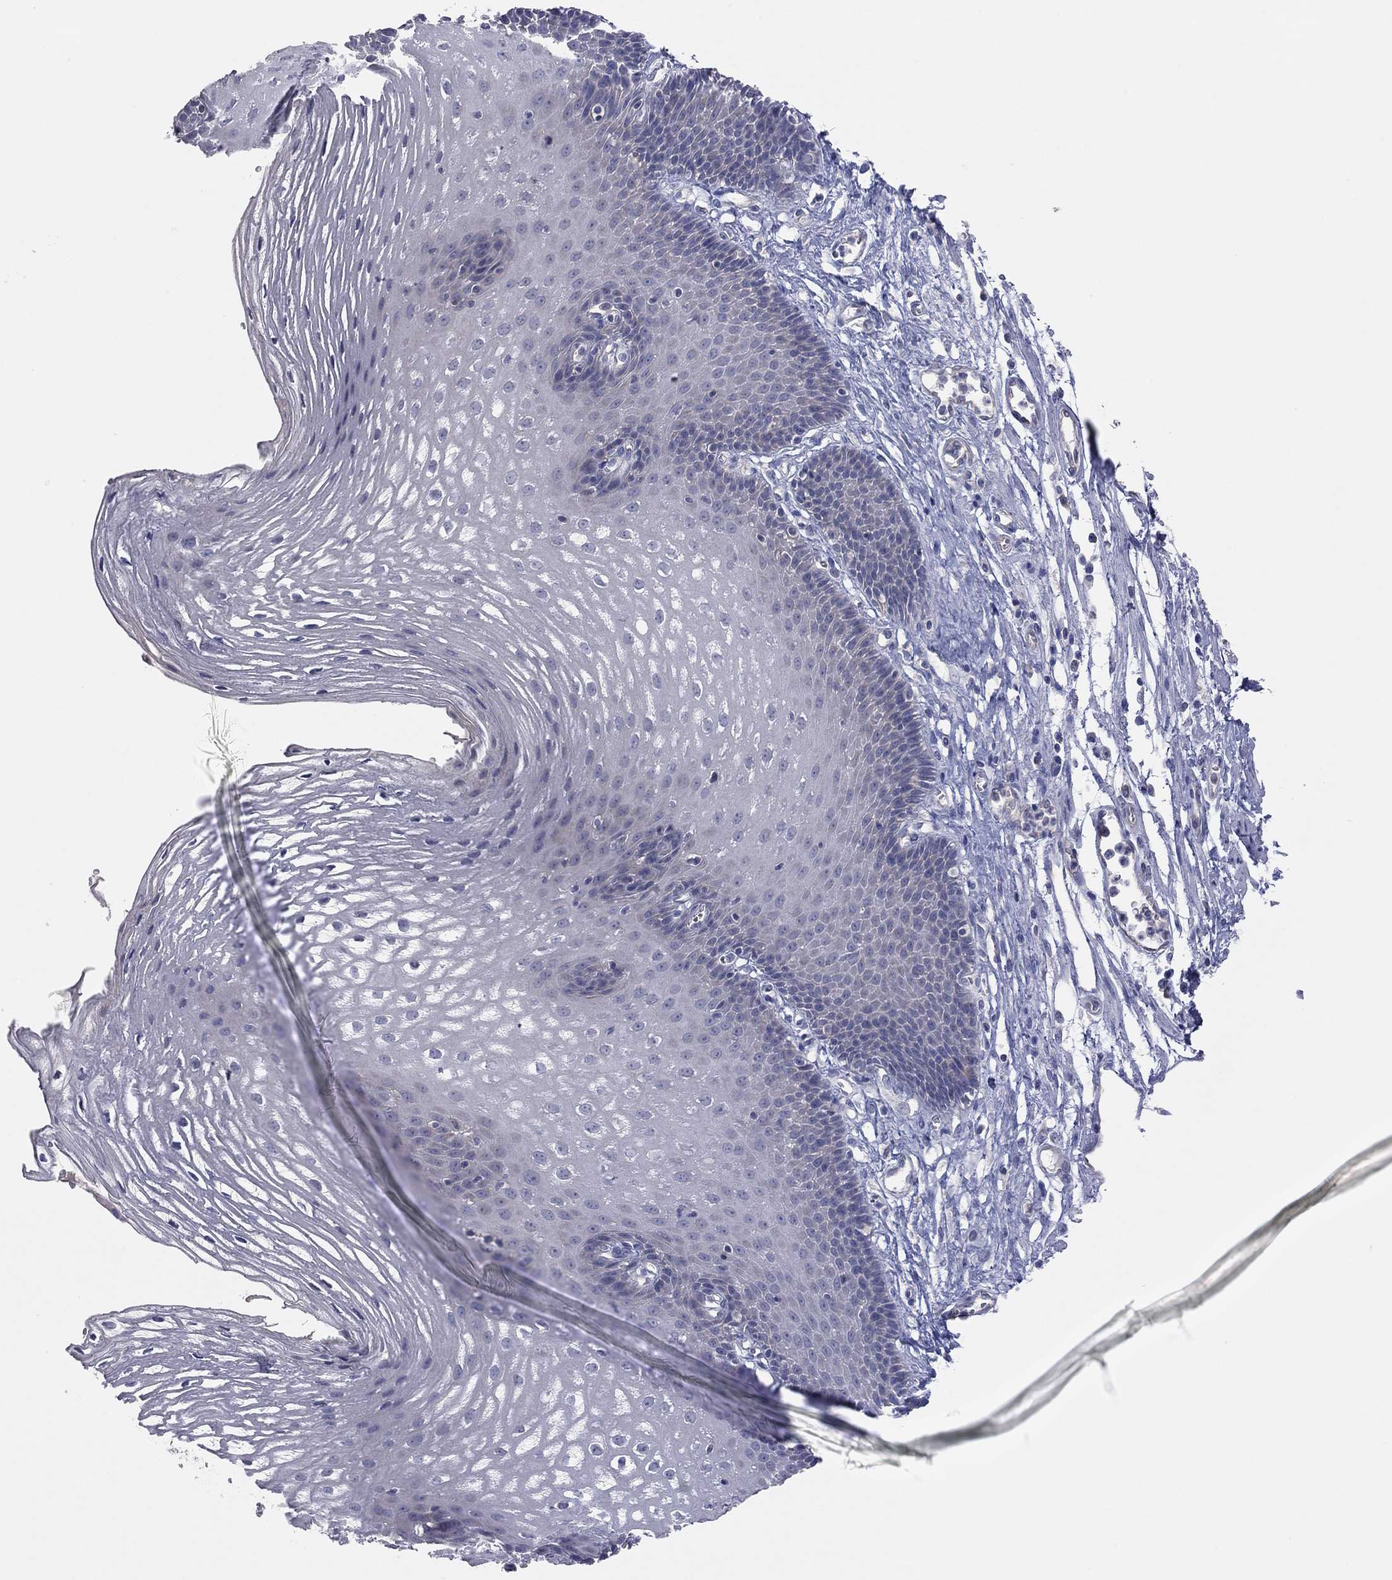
{"staining": {"intensity": "negative", "quantity": "none", "location": "none"}, "tissue": "esophagus", "cell_type": "Squamous epithelial cells", "image_type": "normal", "snomed": [{"axis": "morphology", "description": "Normal tissue, NOS"}, {"axis": "topography", "description": "Esophagus"}], "caption": "An immunohistochemistry image of unremarkable esophagus is shown. There is no staining in squamous epithelial cells of esophagus.", "gene": "KCNB1", "patient": {"sex": "male", "age": 72}}